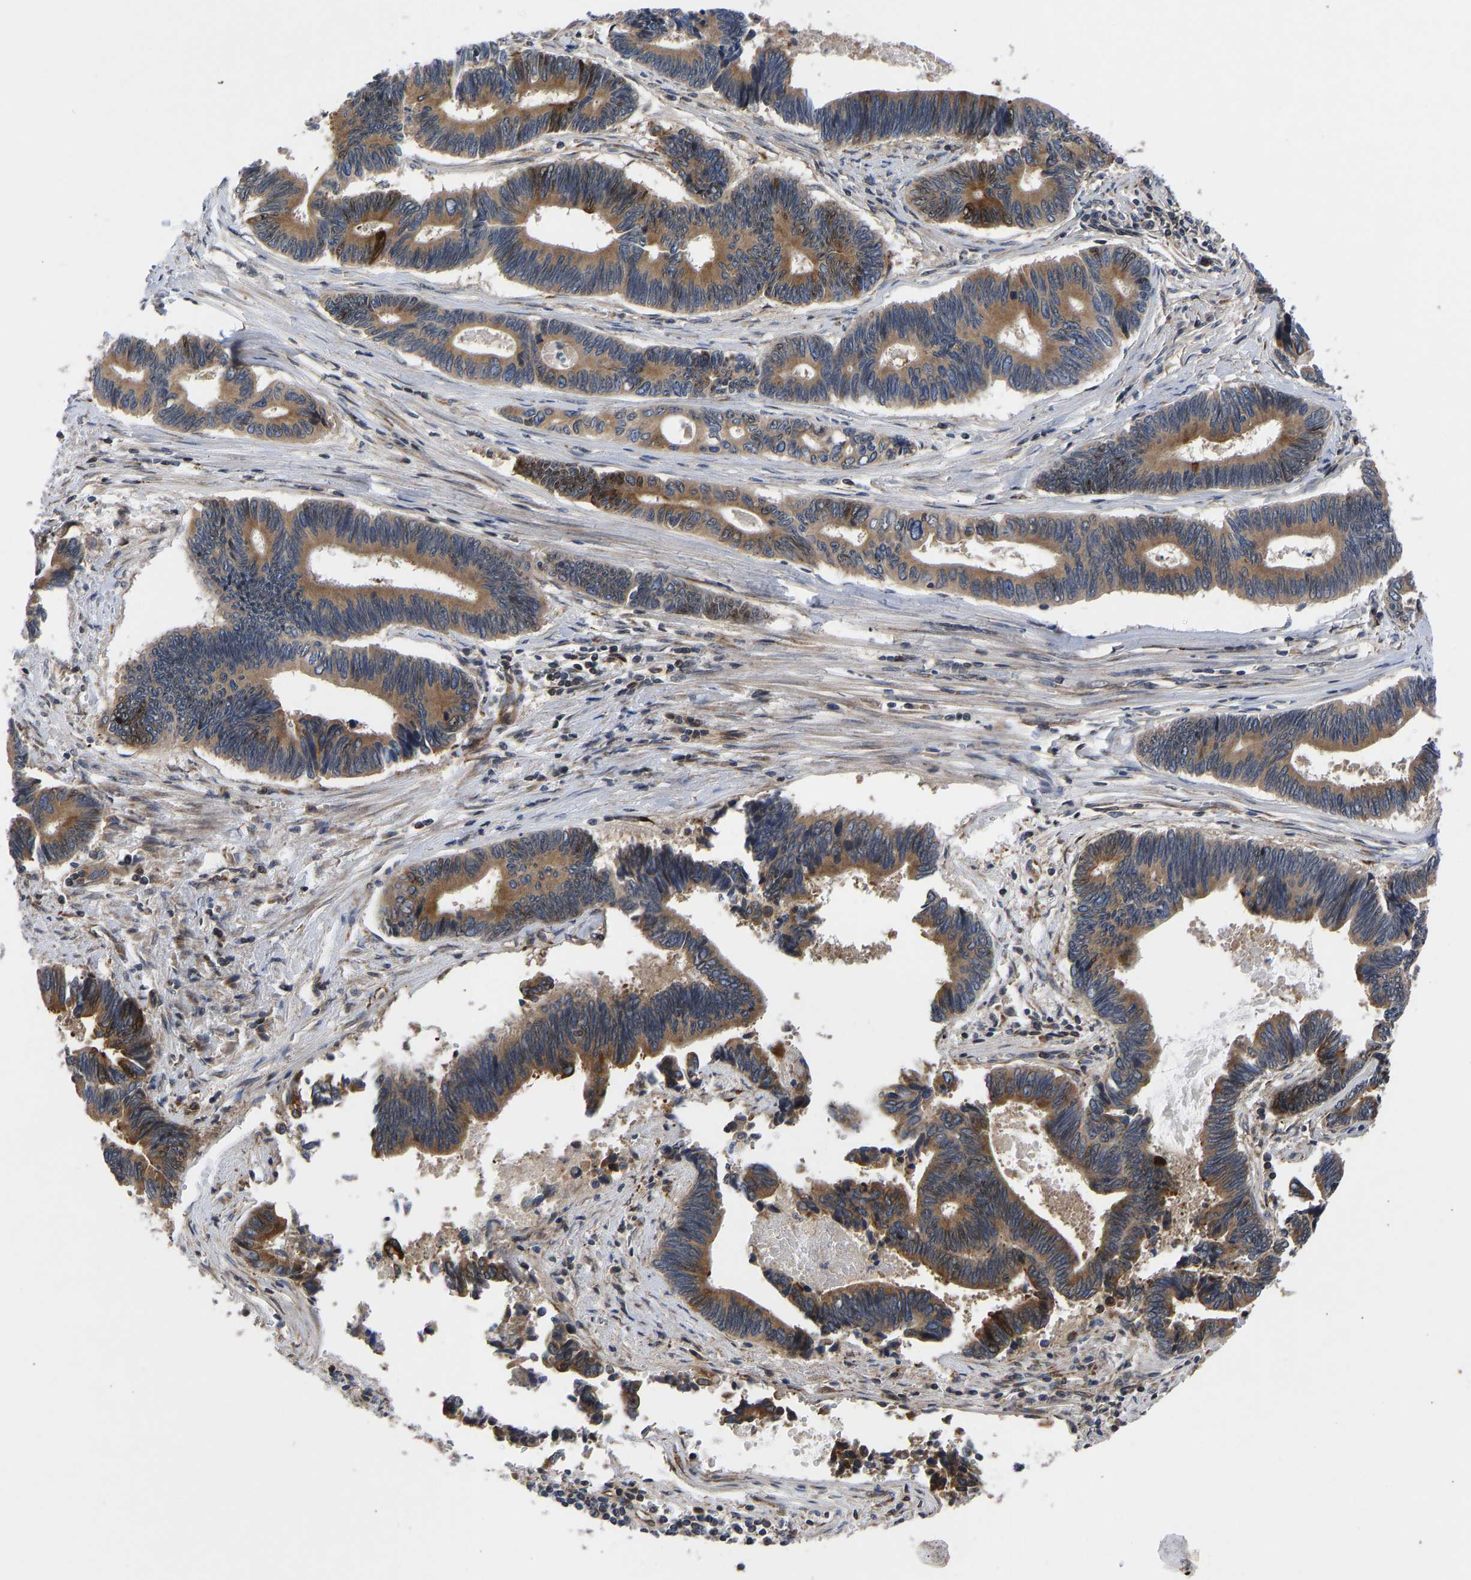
{"staining": {"intensity": "moderate", "quantity": ">75%", "location": "cytoplasmic/membranous"}, "tissue": "pancreatic cancer", "cell_type": "Tumor cells", "image_type": "cancer", "snomed": [{"axis": "morphology", "description": "Adenocarcinoma, NOS"}, {"axis": "topography", "description": "Pancreas"}], "caption": "An image showing moderate cytoplasmic/membranous positivity in approximately >75% of tumor cells in adenocarcinoma (pancreatic), as visualized by brown immunohistochemical staining.", "gene": "FRRS1", "patient": {"sex": "female", "age": 70}}